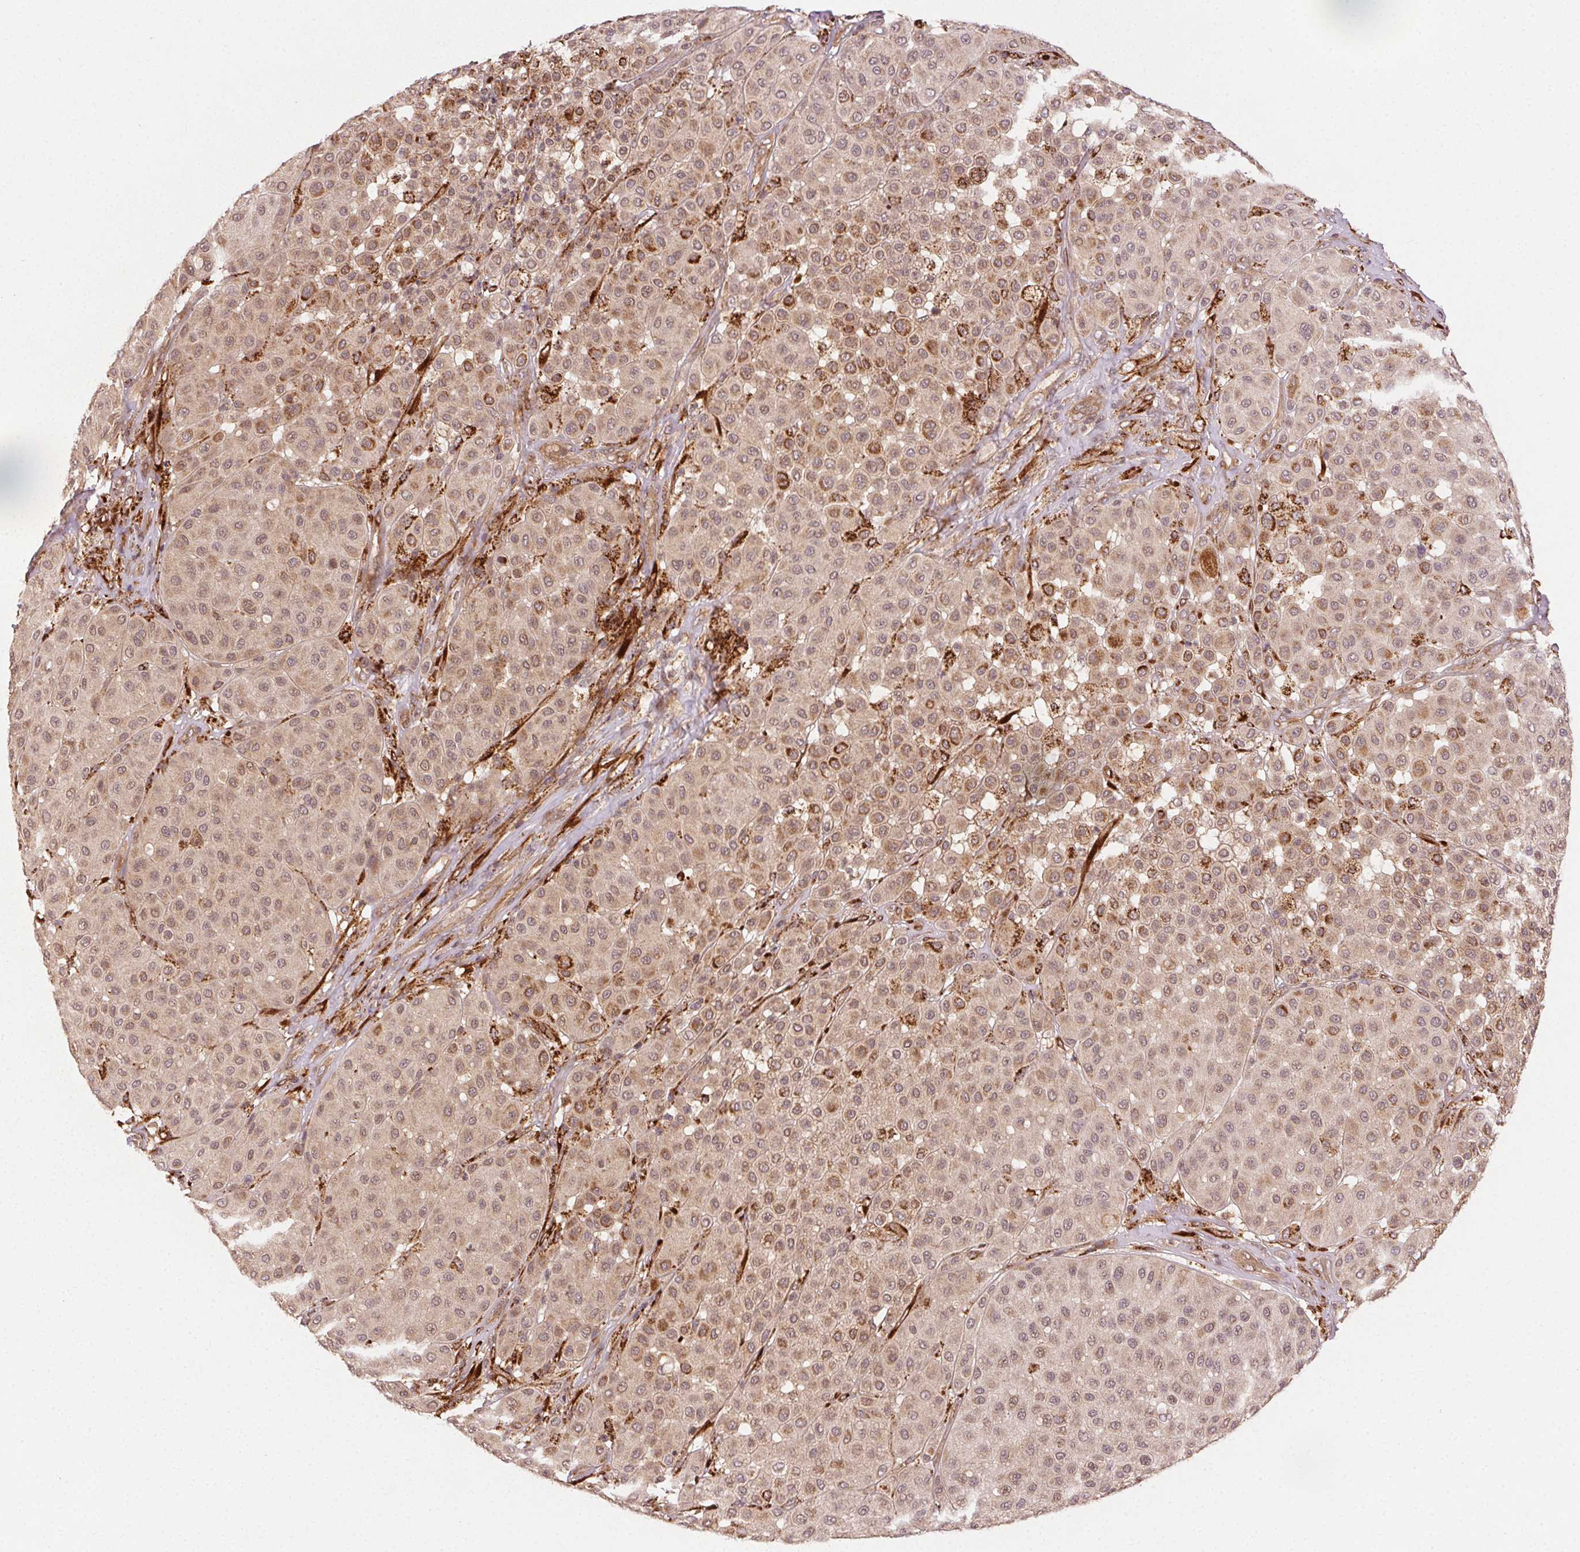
{"staining": {"intensity": "weak", "quantity": ">75%", "location": "cytoplasmic/membranous,nuclear"}, "tissue": "melanoma", "cell_type": "Tumor cells", "image_type": "cancer", "snomed": [{"axis": "morphology", "description": "Malignant melanoma, Metastatic site"}, {"axis": "topography", "description": "Smooth muscle"}], "caption": "Melanoma was stained to show a protein in brown. There is low levels of weak cytoplasmic/membranous and nuclear expression in about >75% of tumor cells.", "gene": "KLHL15", "patient": {"sex": "male", "age": 41}}